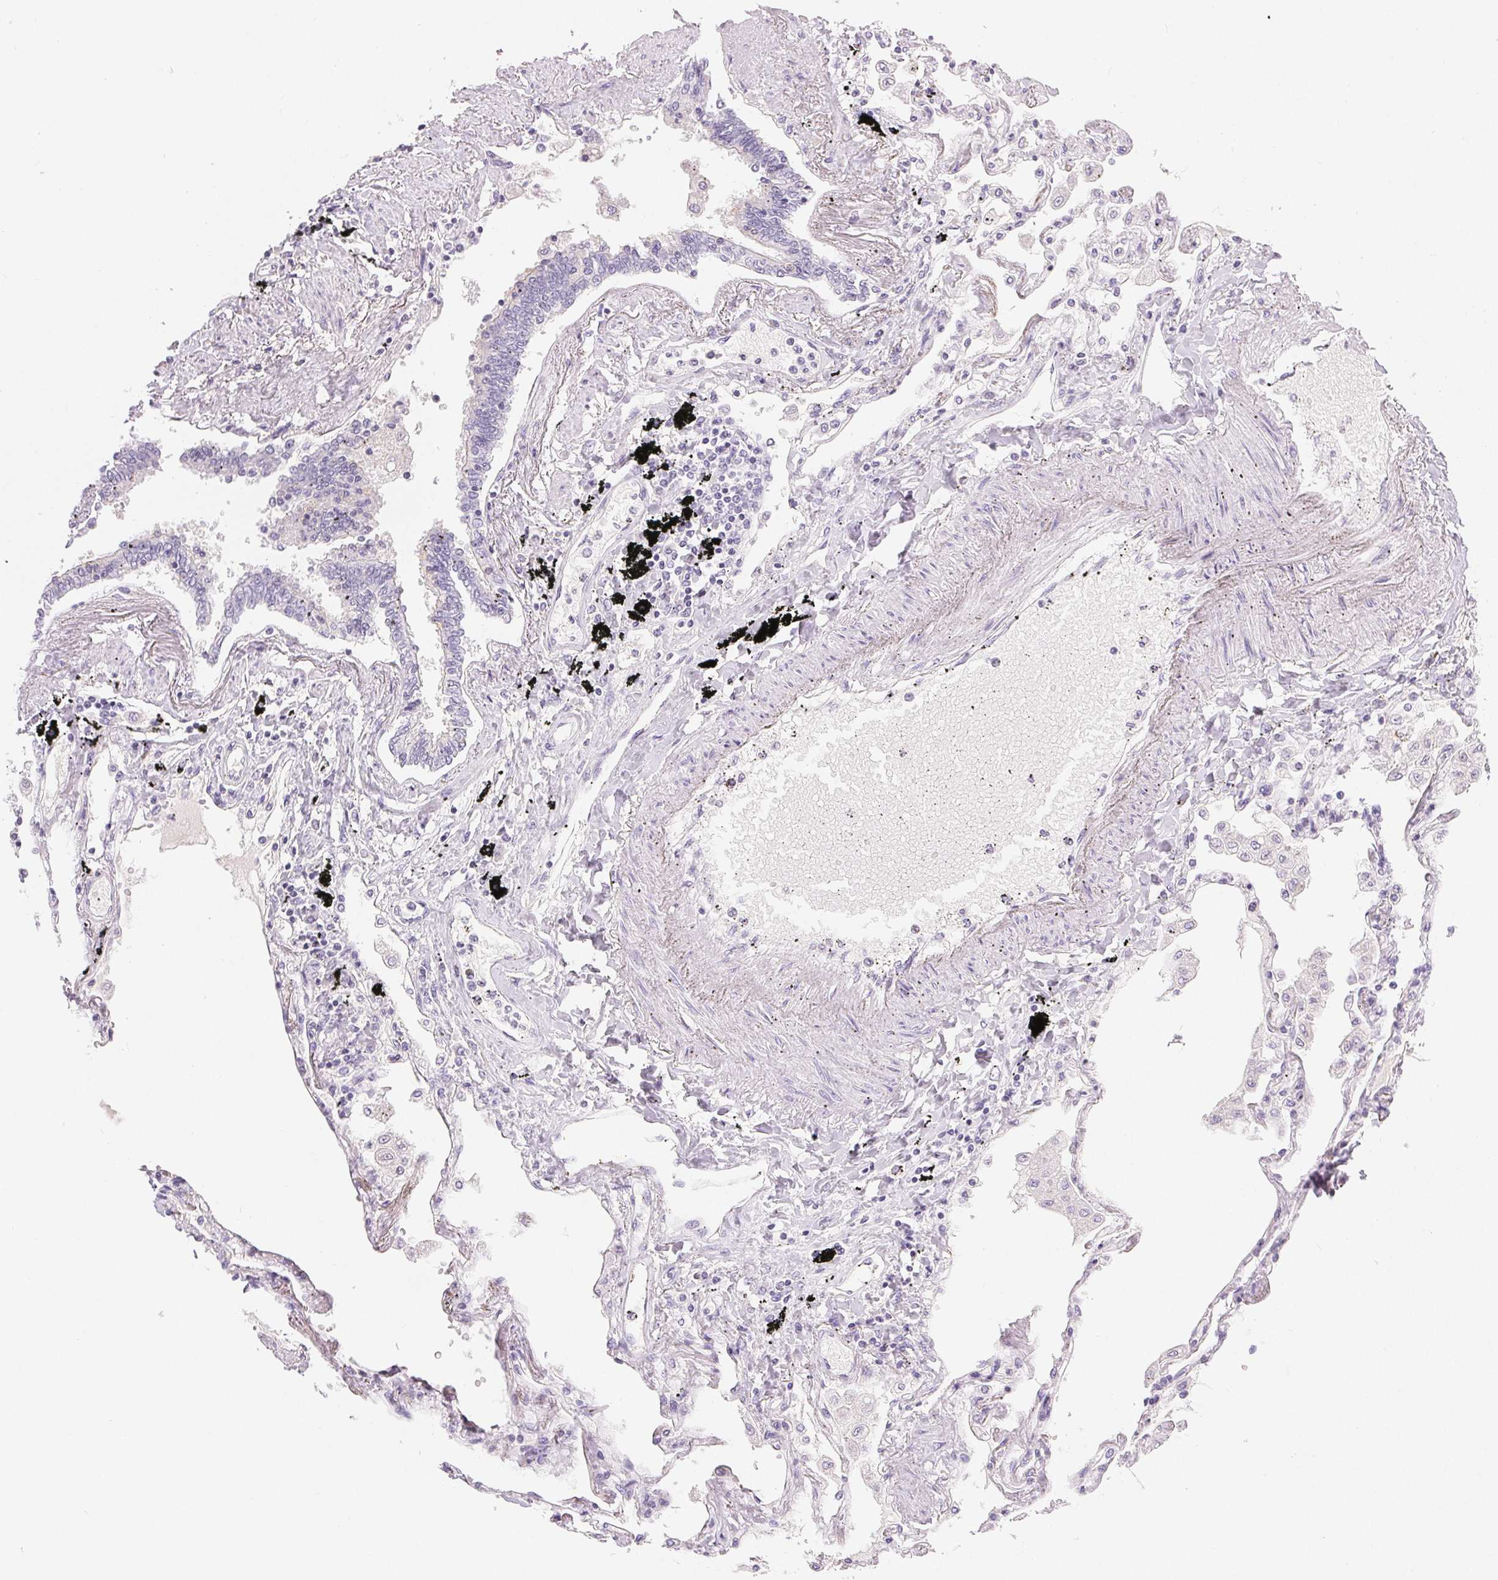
{"staining": {"intensity": "negative", "quantity": "none", "location": "none"}, "tissue": "lung", "cell_type": "Alveolar cells", "image_type": "normal", "snomed": [{"axis": "morphology", "description": "Normal tissue, NOS"}, {"axis": "morphology", "description": "Adenocarcinoma, NOS"}, {"axis": "topography", "description": "Cartilage tissue"}, {"axis": "topography", "description": "Lung"}], "caption": "A high-resolution image shows immunohistochemistry staining of benign lung, which shows no significant expression in alveolar cells.", "gene": "MIOX", "patient": {"sex": "female", "age": 67}}